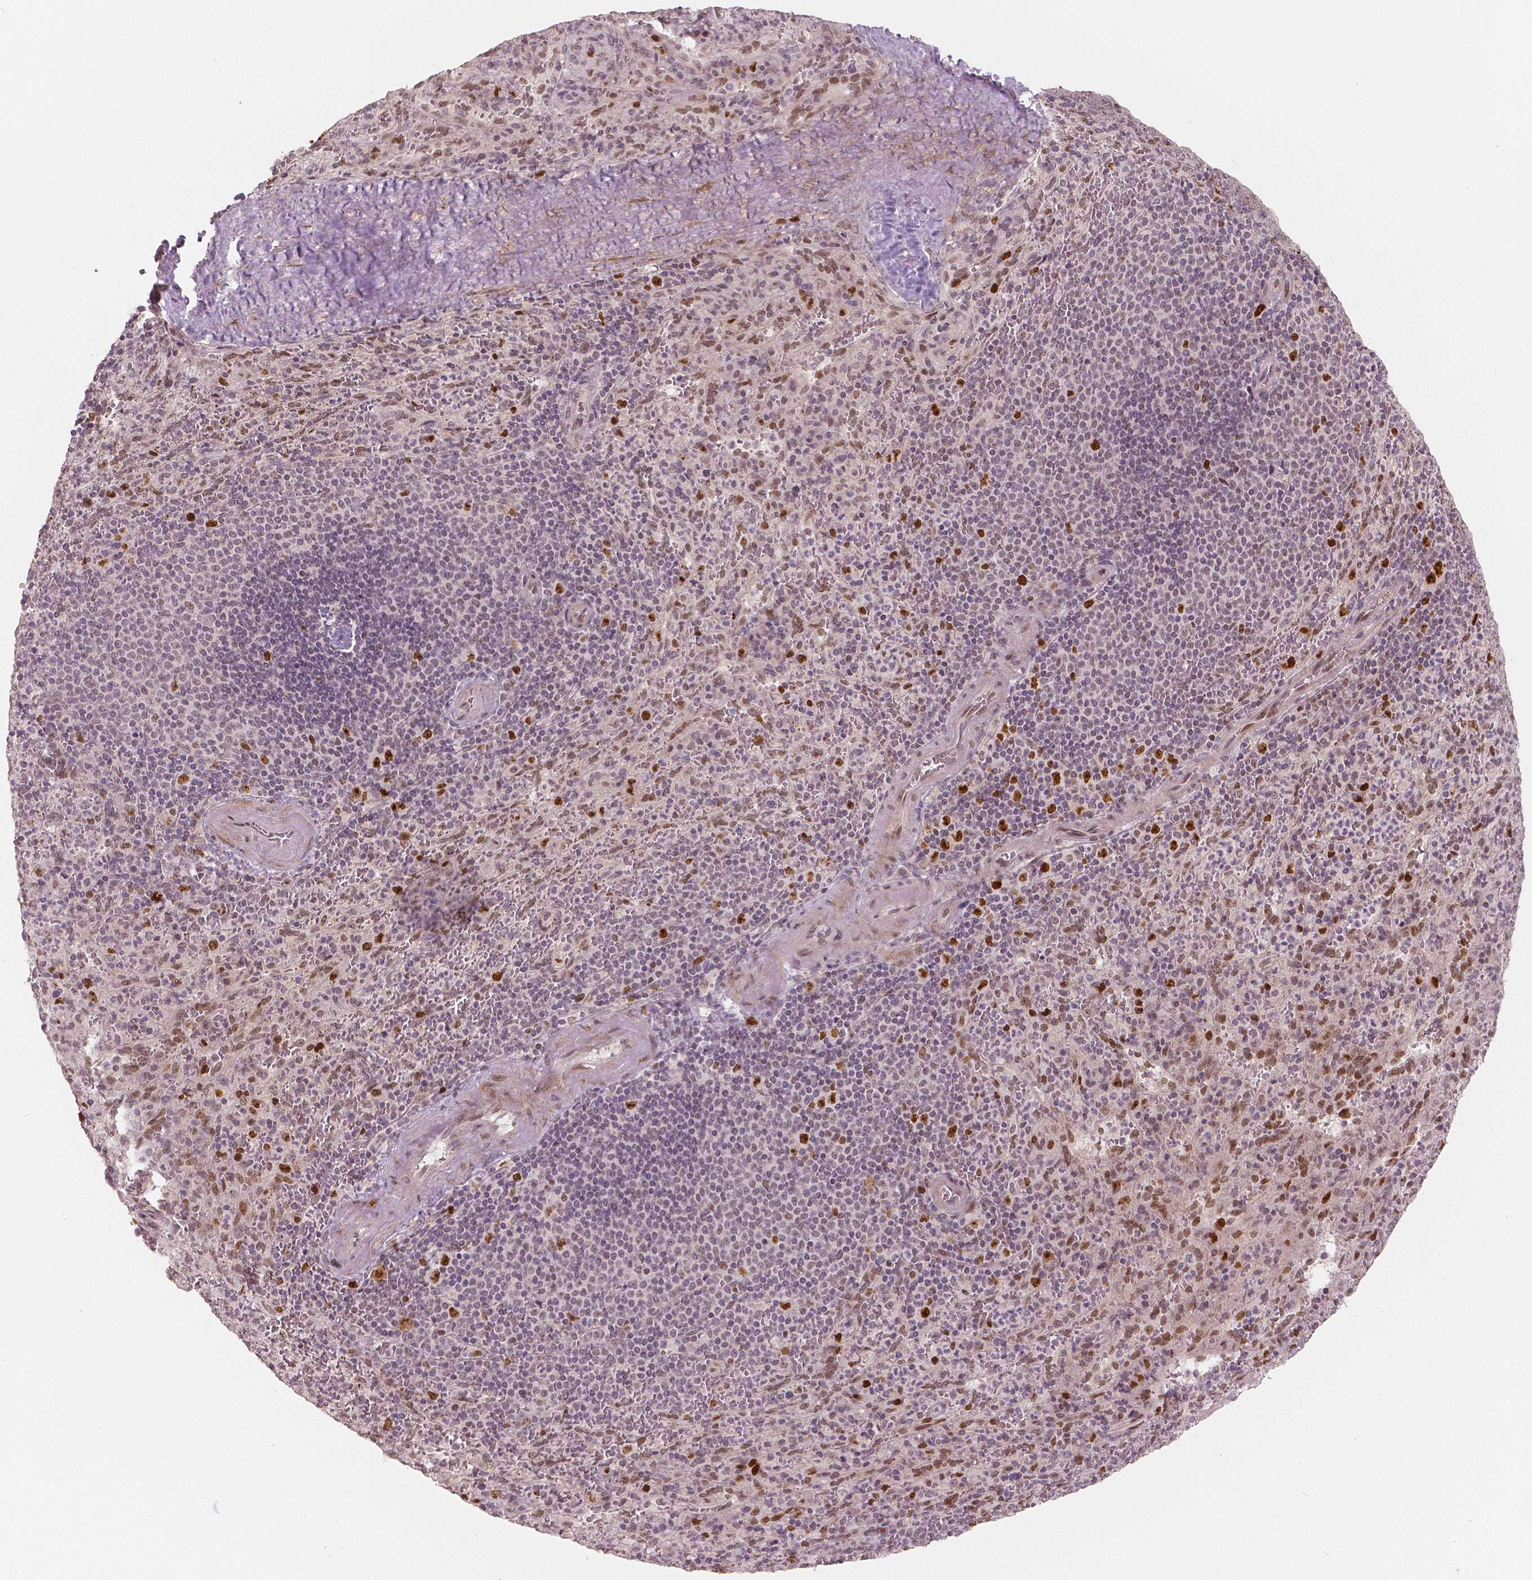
{"staining": {"intensity": "strong", "quantity": "<25%", "location": "nuclear"}, "tissue": "spleen", "cell_type": "Cells in red pulp", "image_type": "normal", "snomed": [{"axis": "morphology", "description": "Normal tissue, NOS"}, {"axis": "topography", "description": "Spleen"}], "caption": "This is a micrograph of immunohistochemistry staining of normal spleen, which shows strong positivity in the nuclear of cells in red pulp.", "gene": "NSD2", "patient": {"sex": "male", "age": 57}}